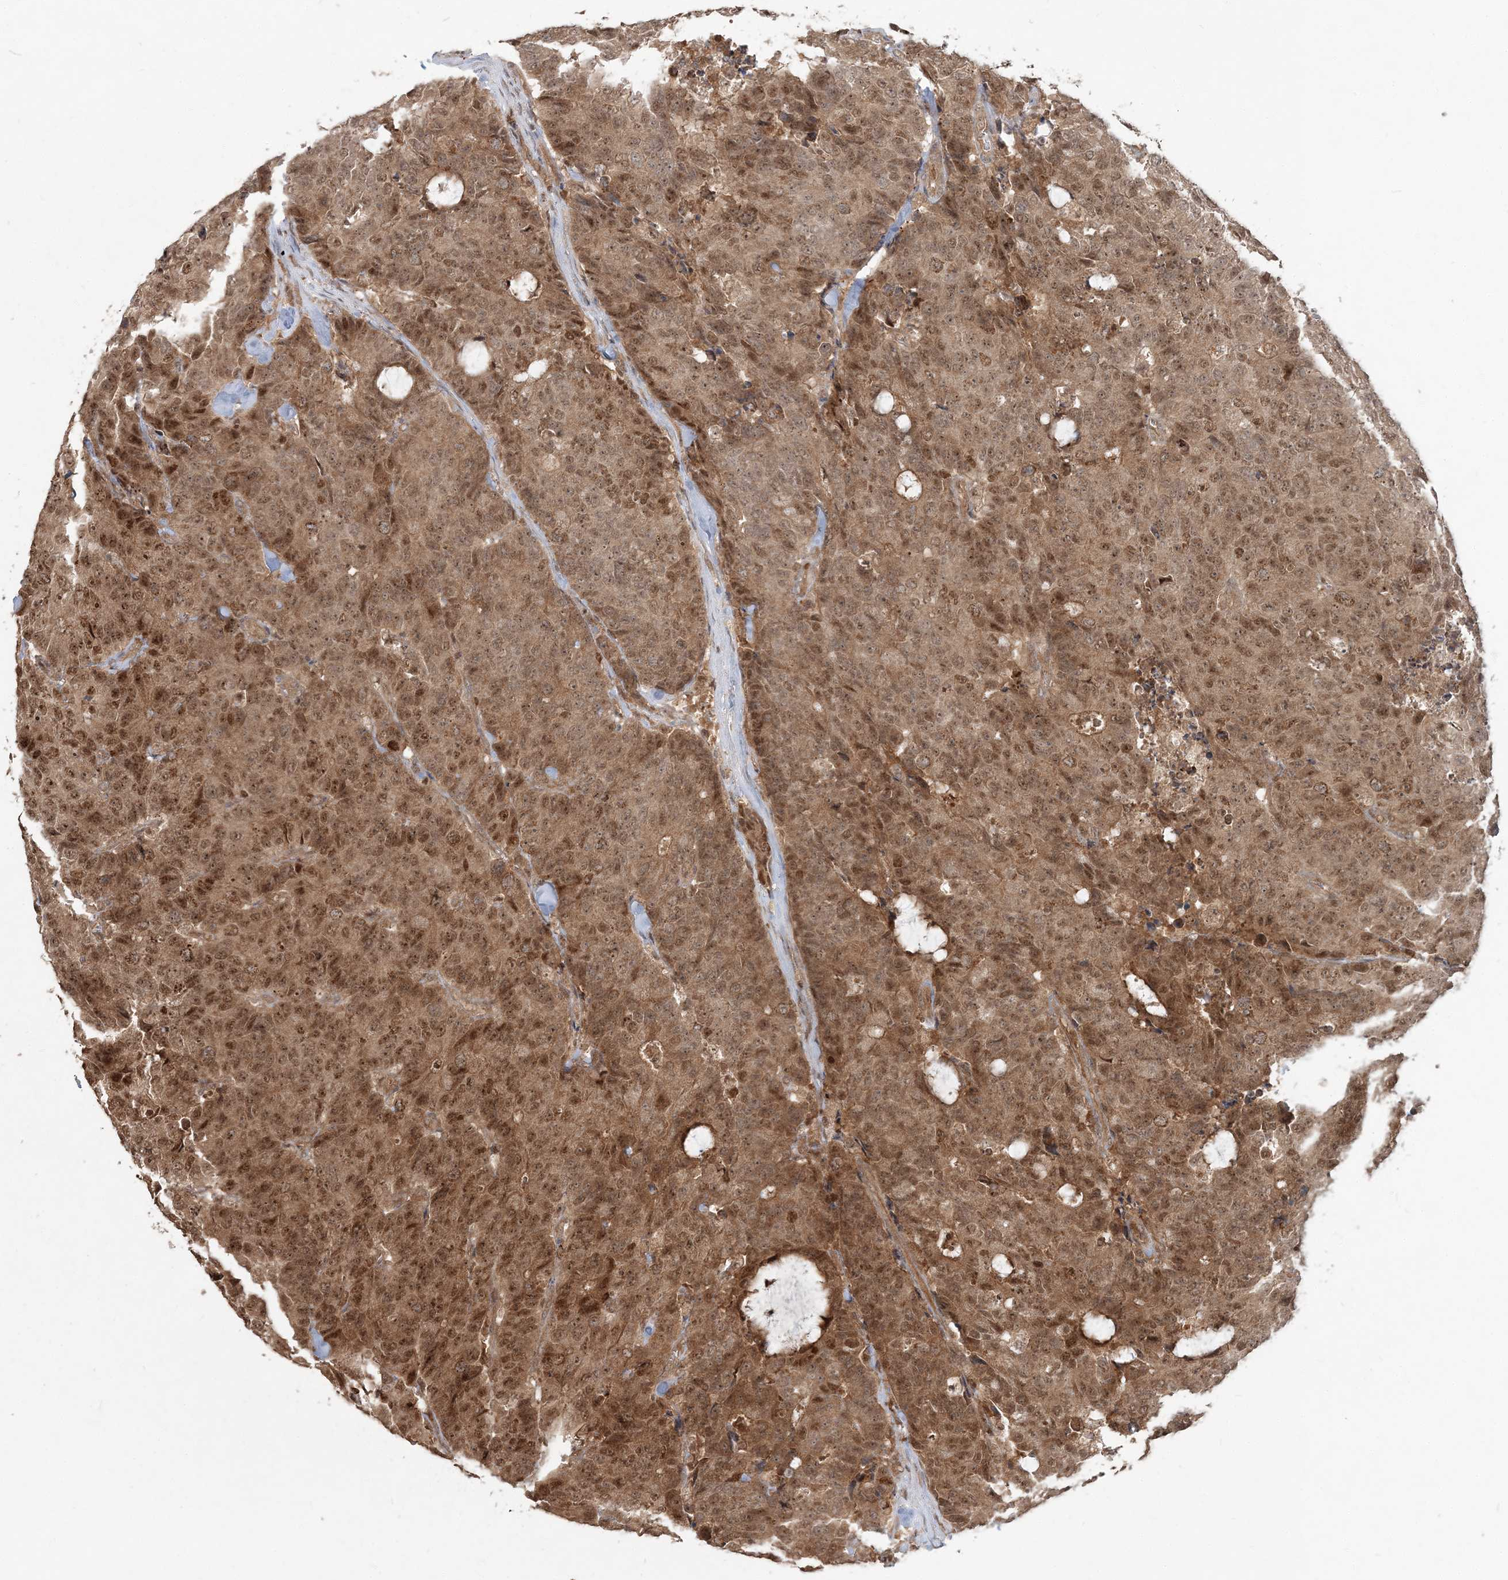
{"staining": {"intensity": "moderate", "quantity": ">75%", "location": "cytoplasmic/membranous,nuclear"}, "tissue": "colorectal cancer", "cell_type": "Tumor cells", "image_type": "cancer", "snomed": [{"axis": "morphology", "description": "Adenocarcinoma, NOS"}, {"axis": "topography", "description": "Colon"}], "caption": "IHC (DAB (3,3'-diaminobenzidine)) staining of human colorectal adenocarcinoma demonstrates moderate cytoplasmic/membranous and nuclear protein staining in about >75% of tumor cells.", "gene": "CAB39", "patient": {"sex": "female", "age": 86}}